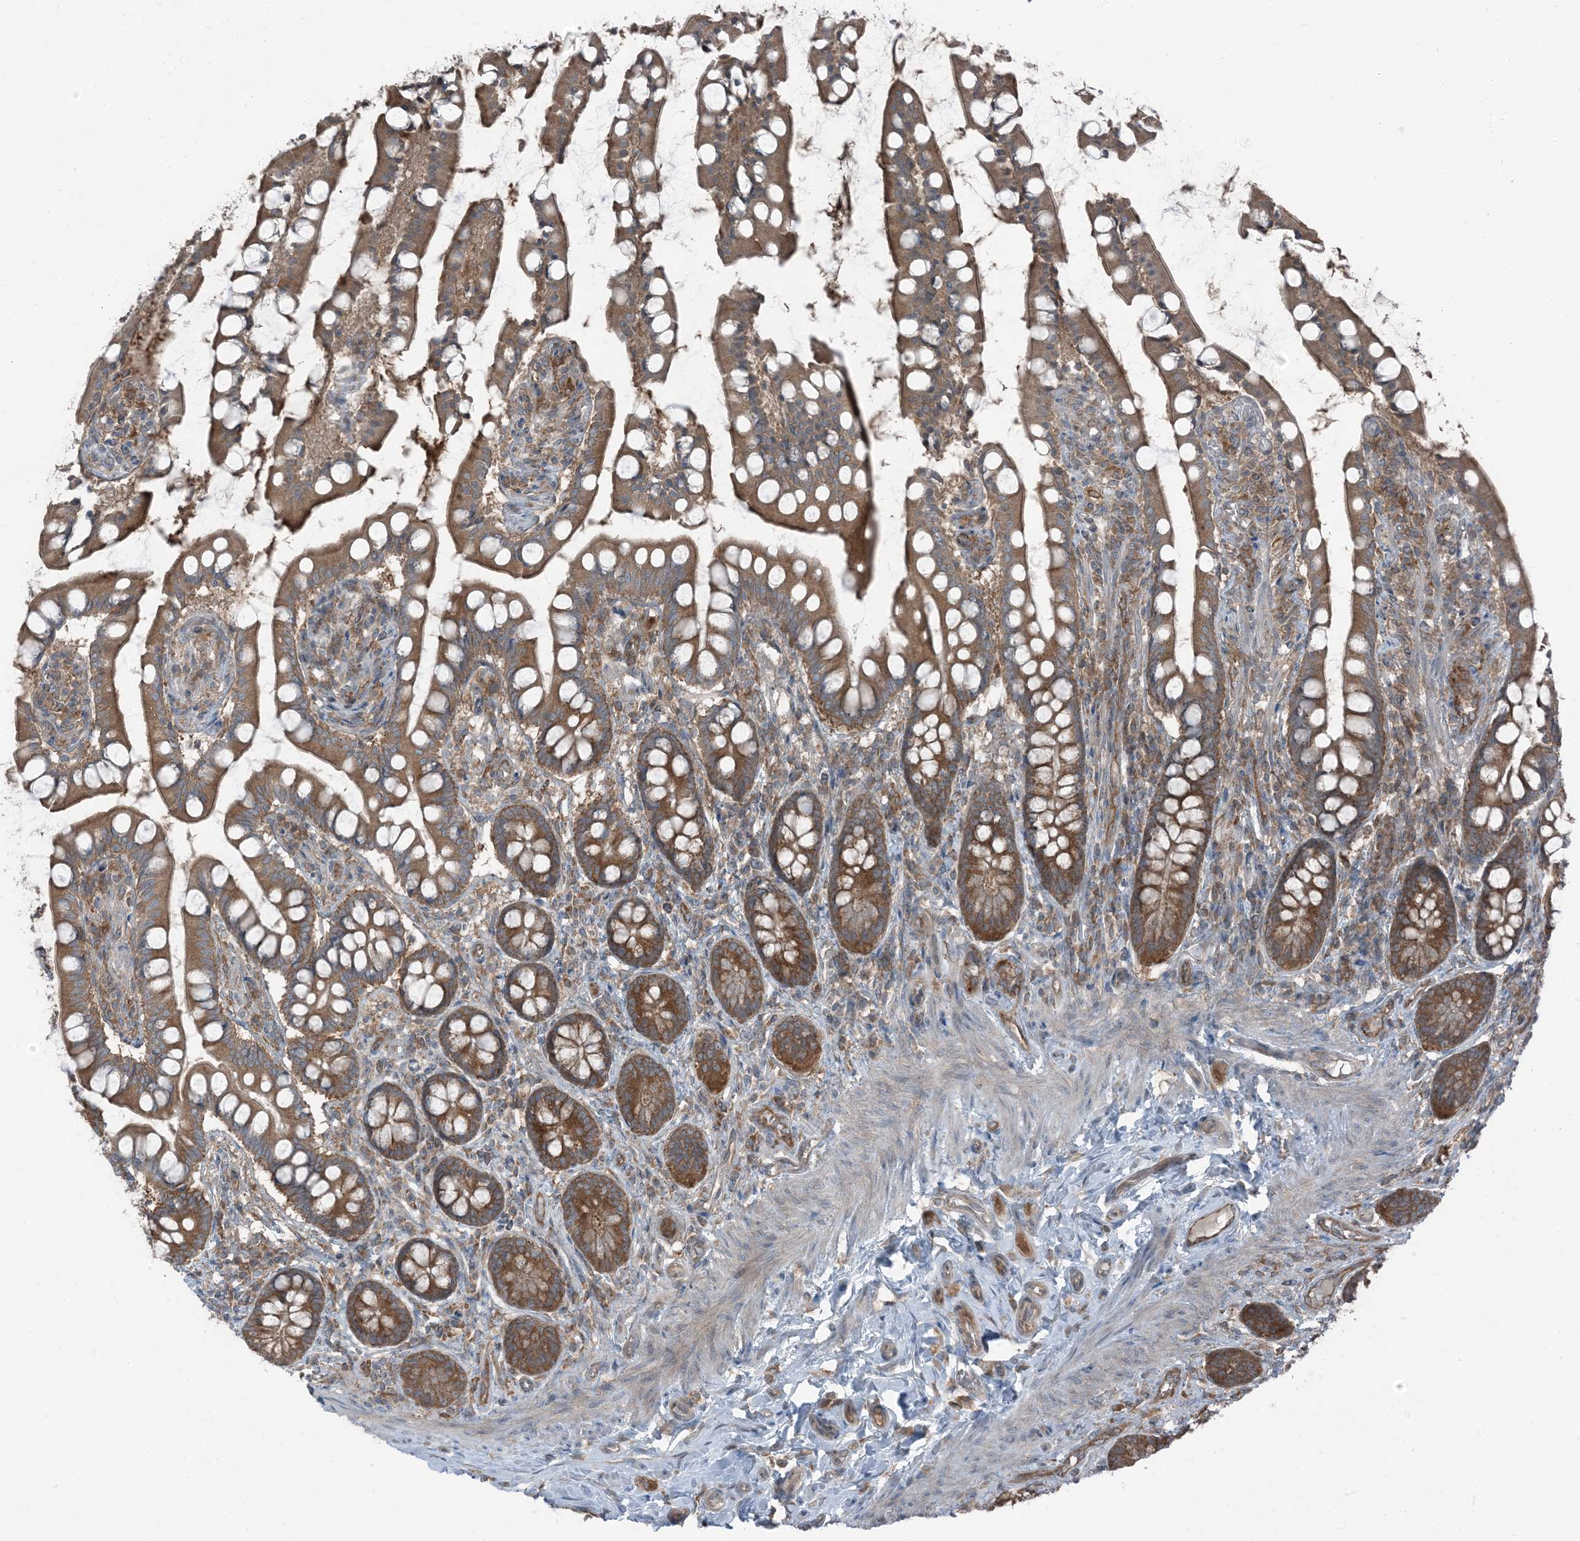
{"staining": {"intensity": "strong", "quantity": "25%-75%", "location": "cytoplasmic/membranous"}, "tissue": "small intestine", "cell_type": "Glandular cells", "image_type": "normal", "snomed": [{"axis": "morphology", "description": "Normal tissue, NOS"}, {"axis": "topography", "description": "Small intestine"}], "caption": "IHC staining of unremarkable small intestine, which shows high levels of strong cytoplasmic/membranous expression in approximately 25%-75% of glandular cells indicating strong cytoplasmic/membranous protein staining. The staining was performed using DAB (brown) for protein detection and nuclei were counterstained in hematoxylin (blue).", "gene": "RAB3GAP1", "patient": {"sex": "male", "age": 52}}